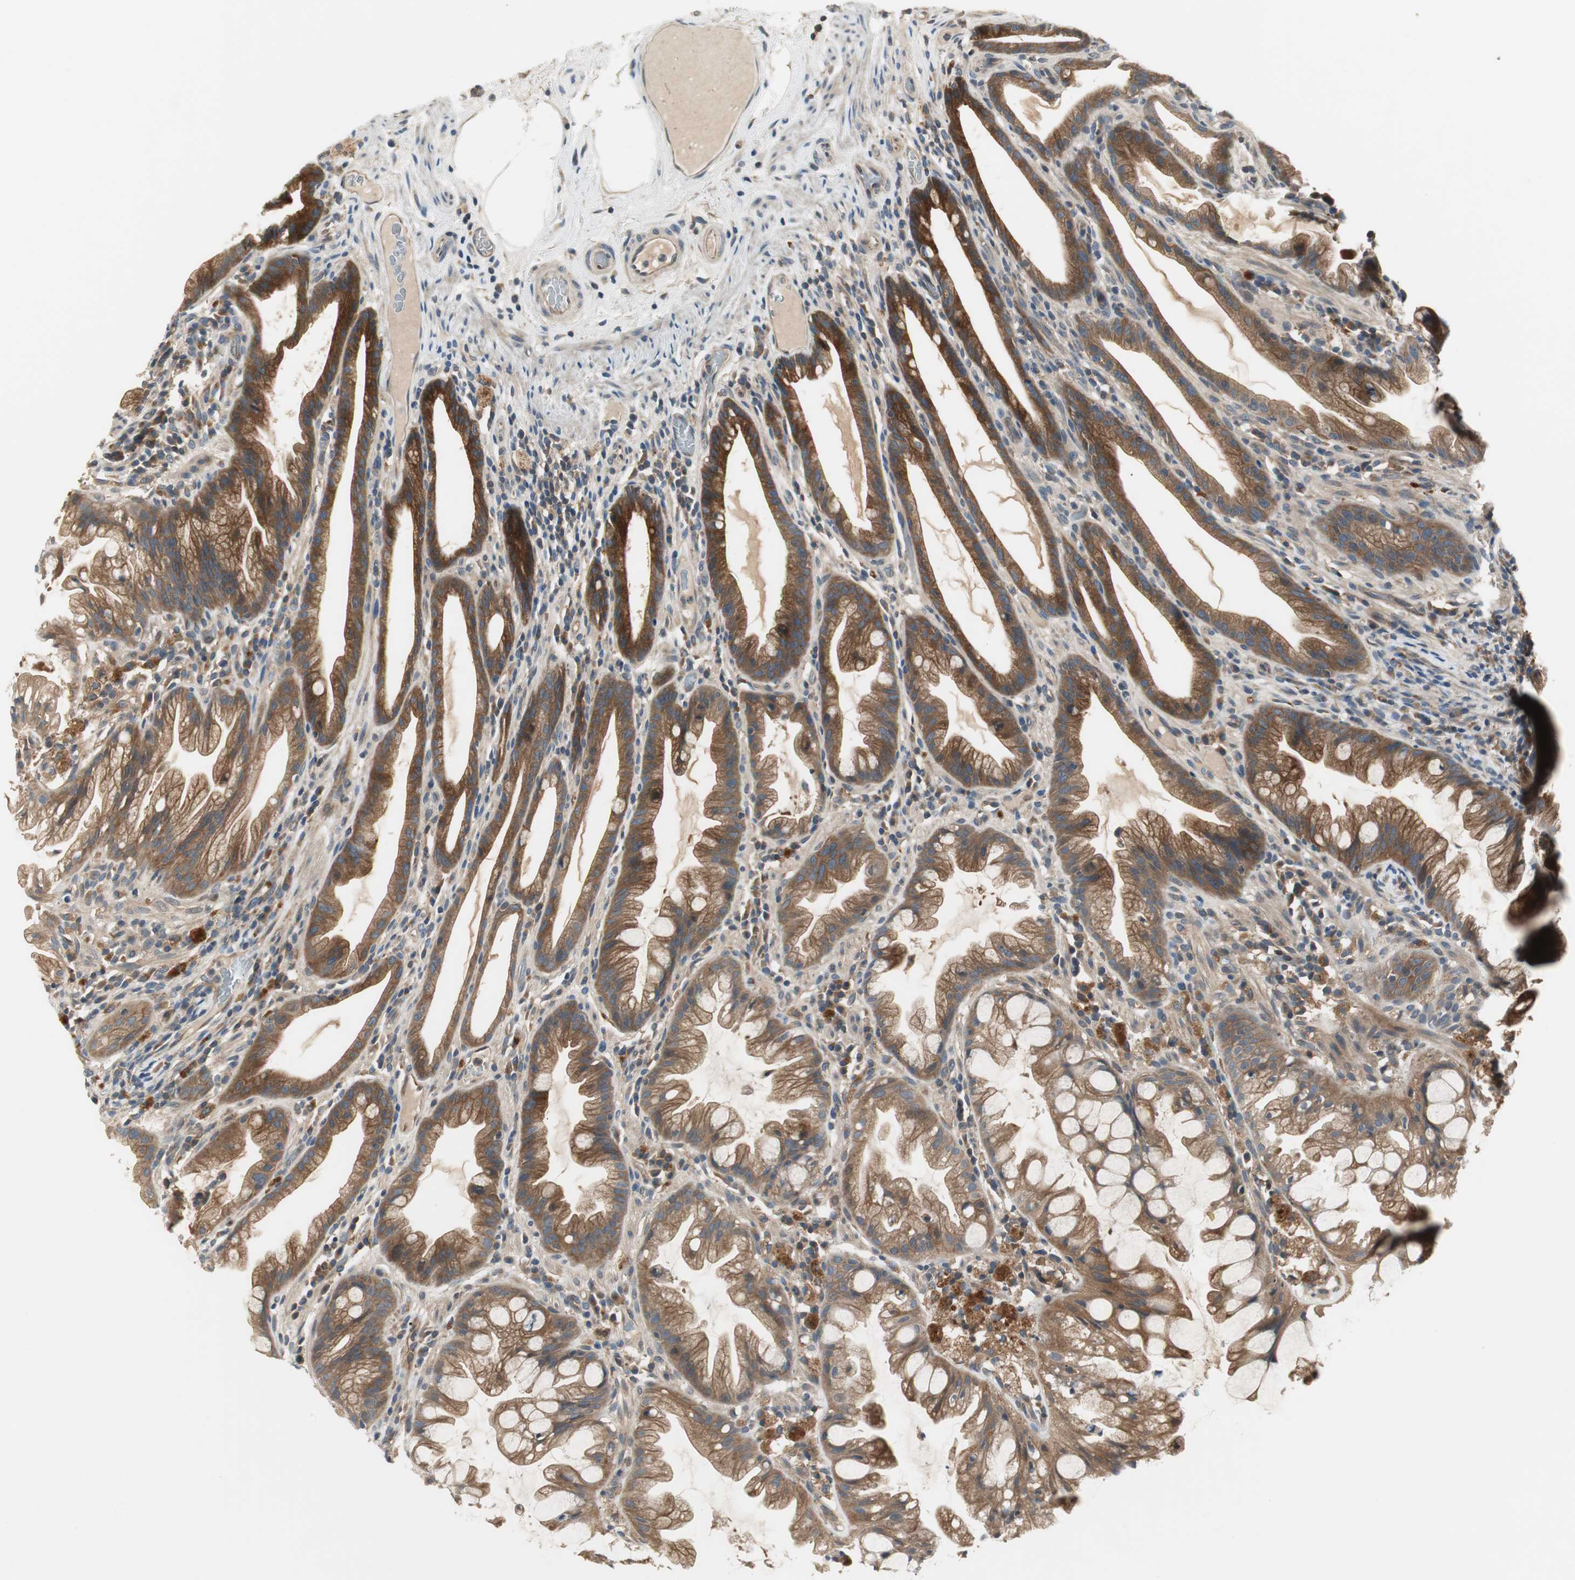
{"staining": {"intensity": "weak", "quantity": ">75%", "location": "cytoplasmic/membranous"}, "tissue": "colon", "cell_type": "Endothelial cells", "image_type": "normal", "snomed": [{"axis": "morphology", "description": "Normal tissue, NOS"}, {"axis": "topography", "description": "Smooth muscle"}, {"axis": "topography", "description": "Colon"}], "caption": "This histopathology image exhibits immunohistochemistry staining of normal colon, with low weak cytoplasmic/membranous positivity in about >75% of endothelial cells.", "gene": "PRKAA1", "patient": {"sex": "male", "age": 67}}